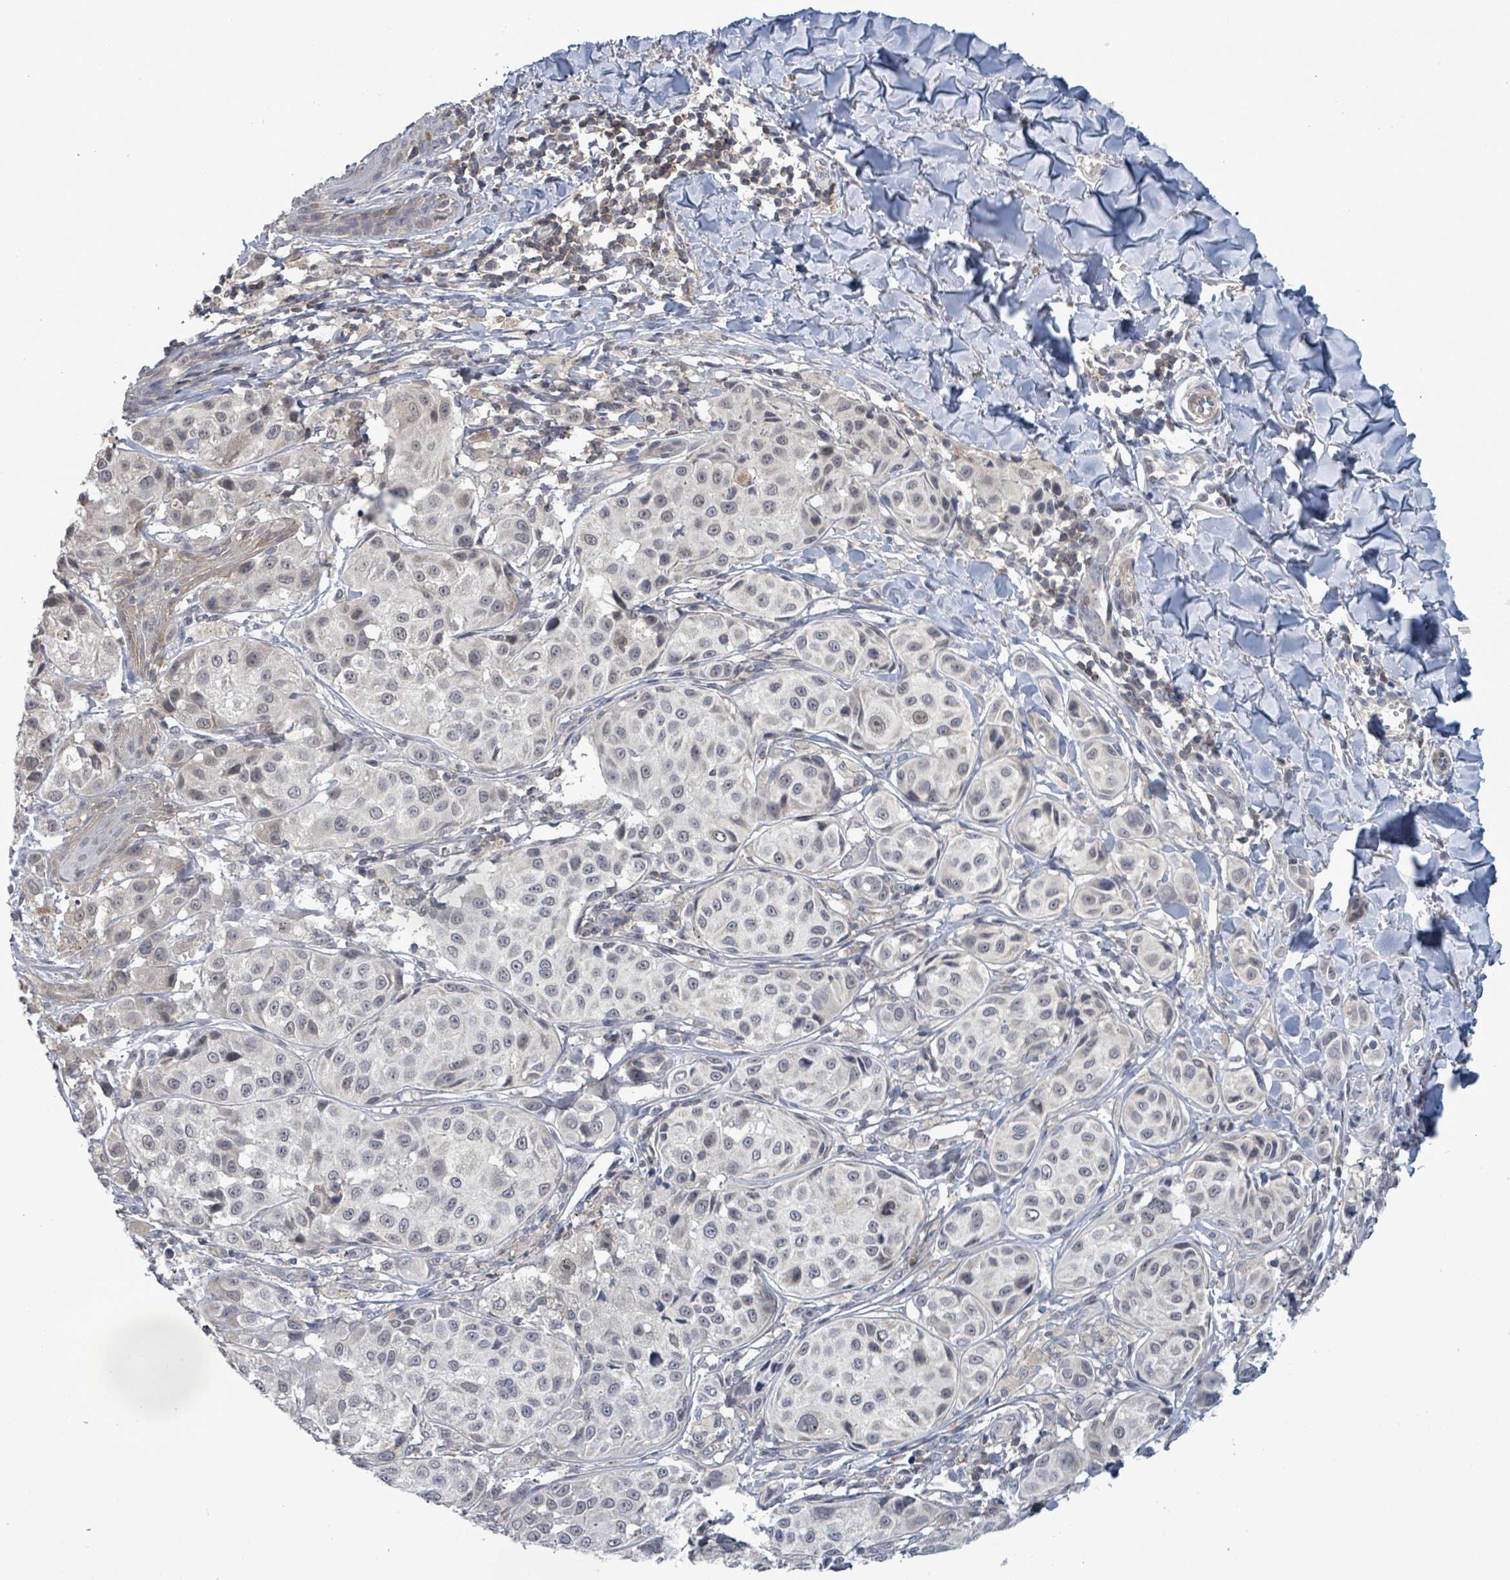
{"staining": {"intensity": "negative", "quantity": "none", "location": "none"}, "tissue": "melanoma", "cell_type": "Tumor cells", "image_type": "cancer", "snomed": [{"axis": "morphology", "description": "Malignant melanoma, NOS"}, {"axis": "topography", "description": "Skin"}], "caption": "Histopathology image shows no protein positivity in tumor cells of malignant melanoma tissue.", "gene": "AMMECR1", "patient": {"sex": "male", "age": 39}}